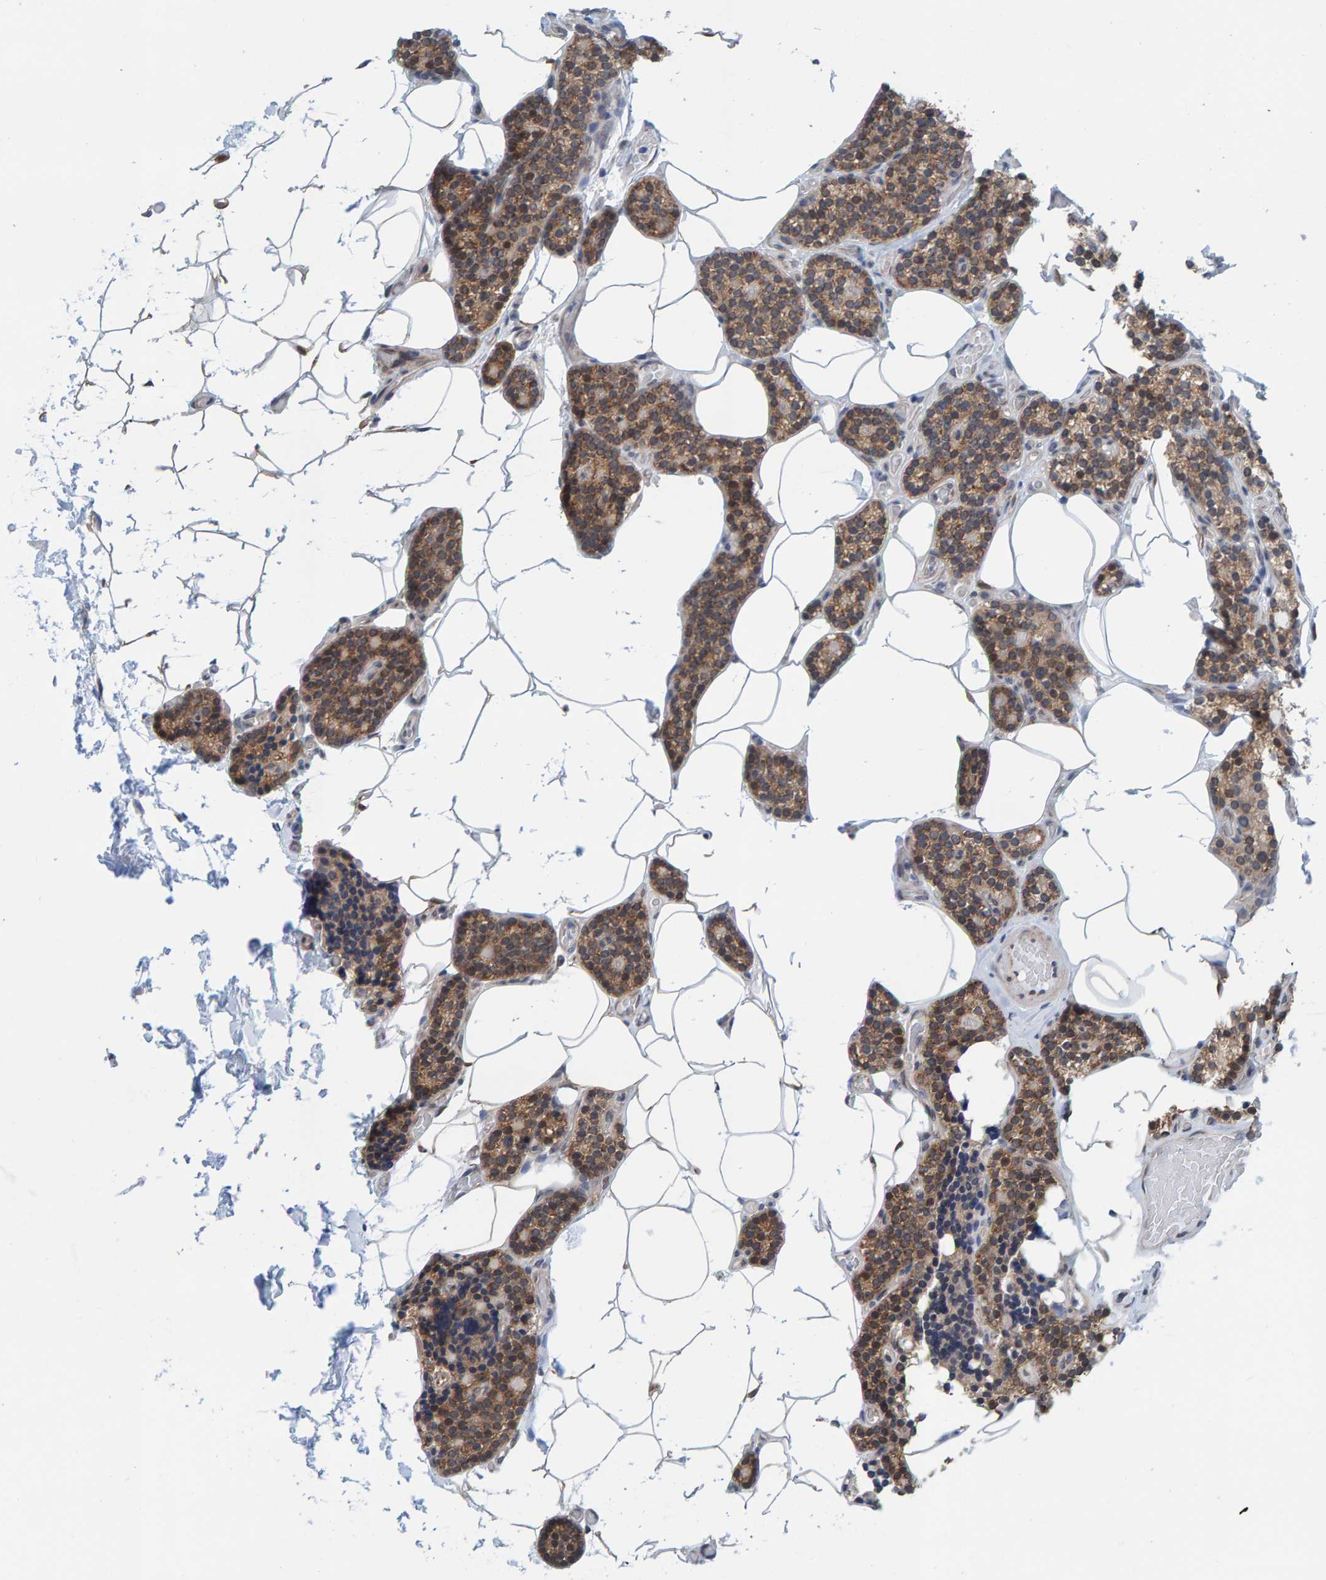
{"staining": {"intensity": "weak", "quantity": ">75%", "location": "cytoplasmic/membranous"}, "tissue": "parathyroid gland", "cell_type": "Glandular cells", "image_type": "normal", "snomed": [{"axis": "morphology", "description": "Normal tissue, NOS"}, {"axis": "topography", "description": "Parathyroid gland"}], "caption": "Protein expression analysis of unremarkable parathyroid gland exhibits weak cytoplasmic/membranous positivity in about >75% of glandular cells.", "gene": "SCRN2", "patient": {"sex": "male", "age": 52}}